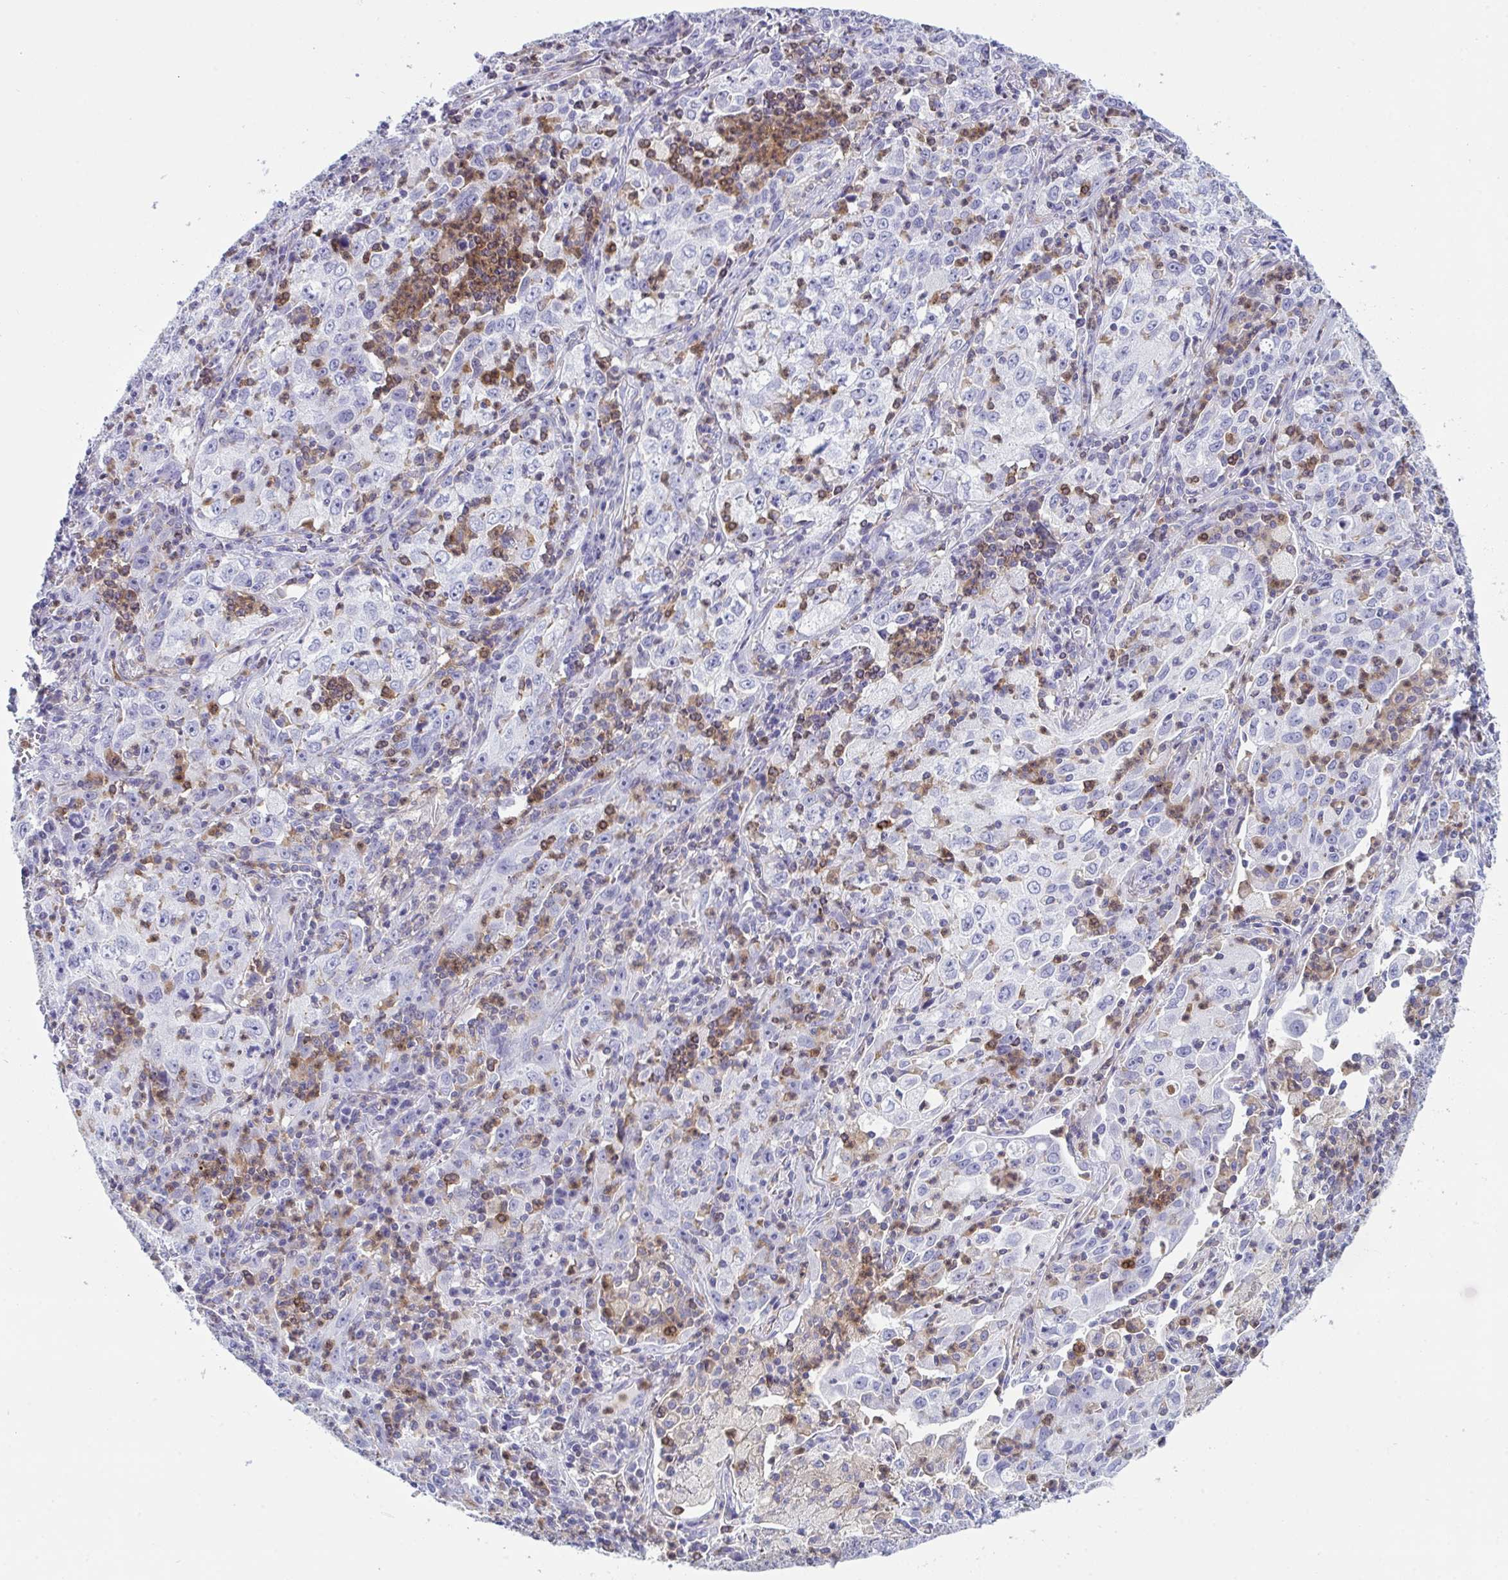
{"staining": {"intensity": "negative", "quantity": "none", "location": "none"}, "tissue": "lung cancer", "cell_type": "Tumor cells", "image_type": "cancer", "snomed": [{"axis": "morphology", "description": "Squamous cell carcinoma, NOS"}, {"axis": "topography", "description": "Lung"}], "caption": "This is an immunohistochemistry (IHC) photomicrograph of lung cancer. There is no staining in tumor cells.", "gene": "MYO1F", "patient": {"sex": "male", "age": 71}}